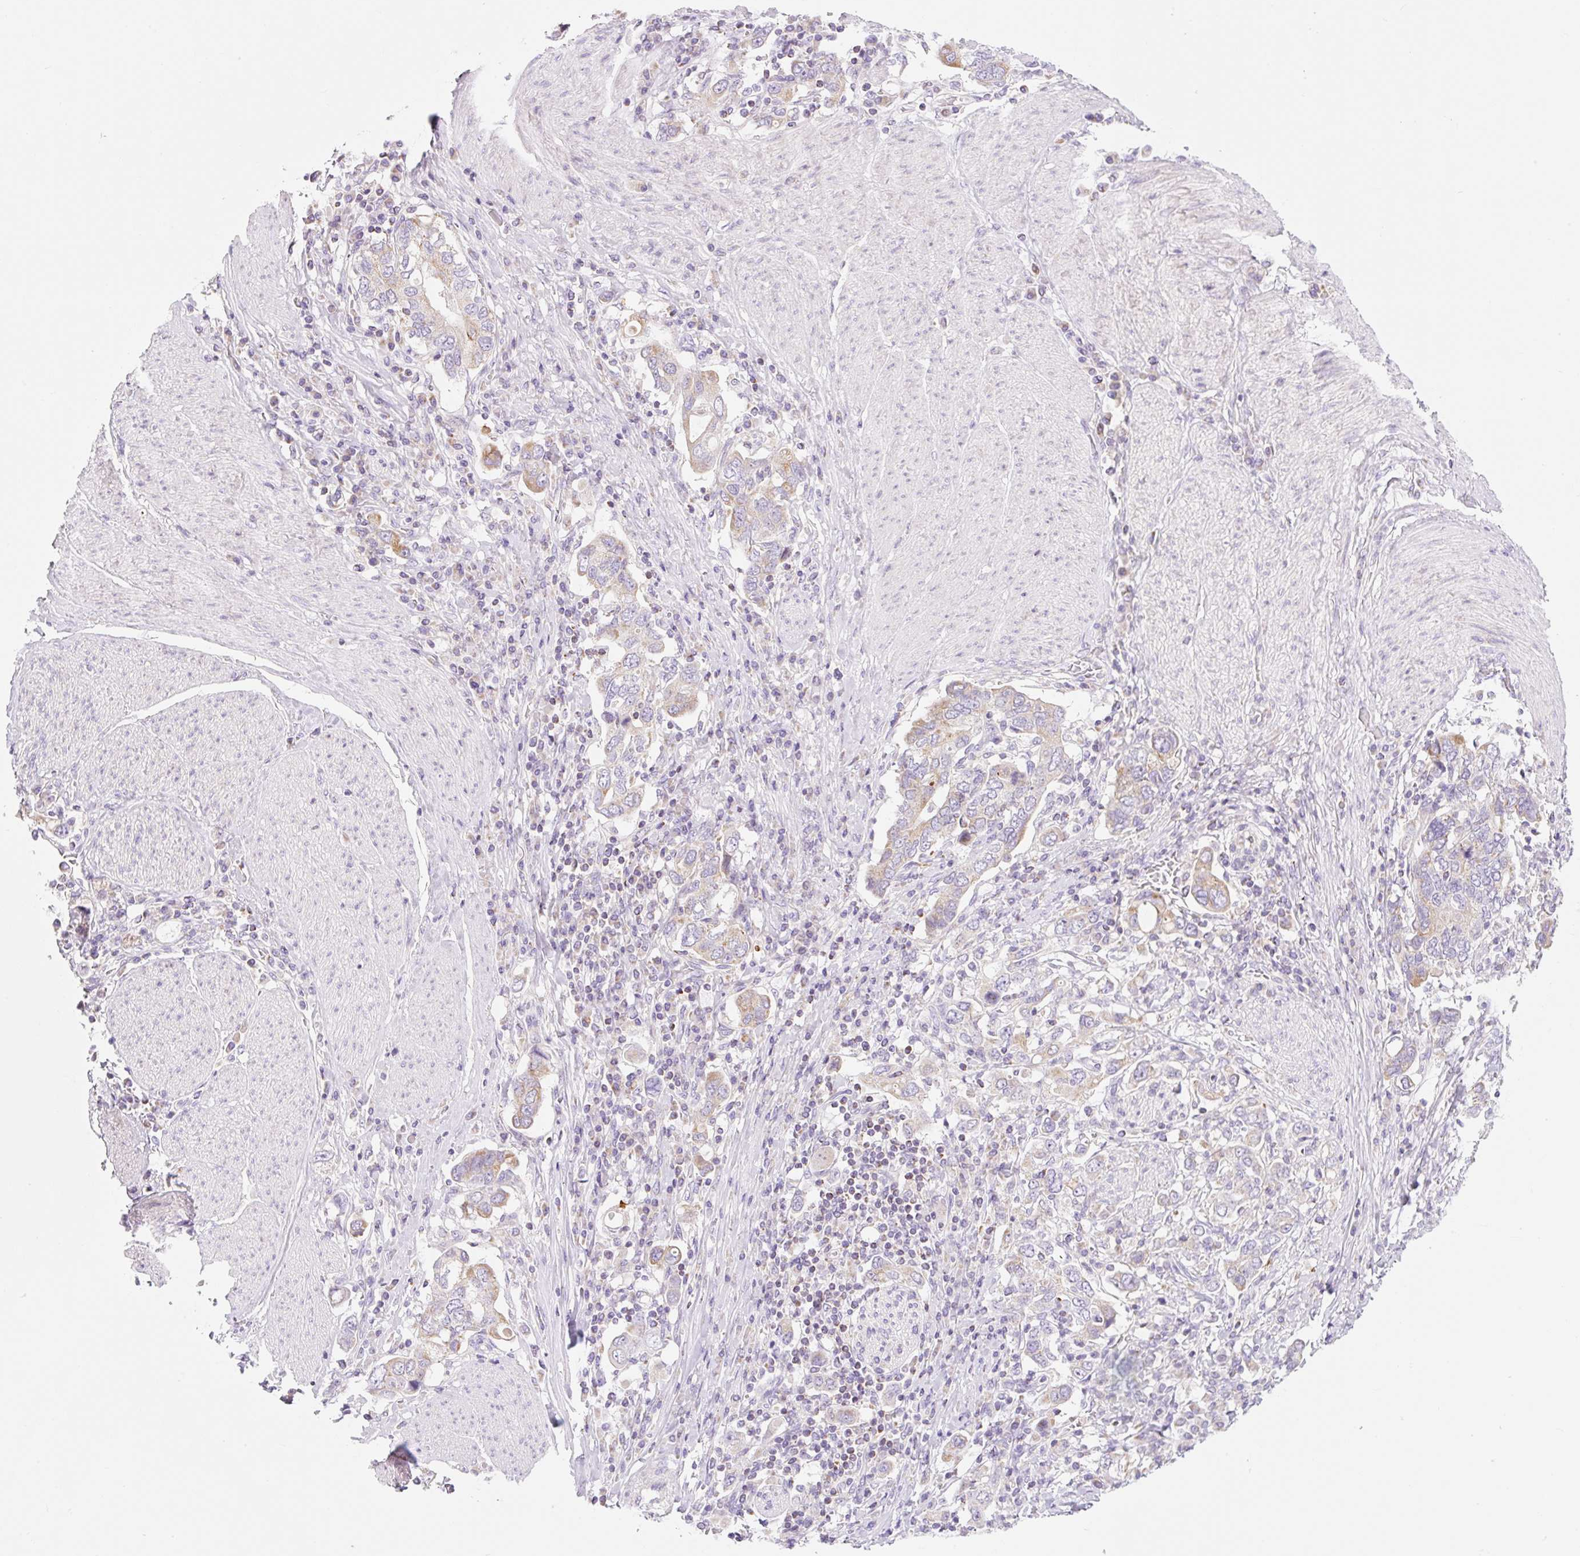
{"staining": {"intensity": "weak", "quantity": "<25%", "location": "cytoplasmic/membranous"}, "tissue": "stomach cancer", "cell_type": "Tumor cells", "image_type": "cancer", "snomed": [{"axis": "morphology", "description": "Adenocarcinoma, NOS"}, {"axis": "topography", "description": "Stomach, upper"}, {"axis": "topography", "description": "Stomach"}], "caption": "IHC of human stomach cancer demonstrates no expression in tumor cells.", "gene": "FOCAD", "patient": {"sex": "male", "age": 62}}